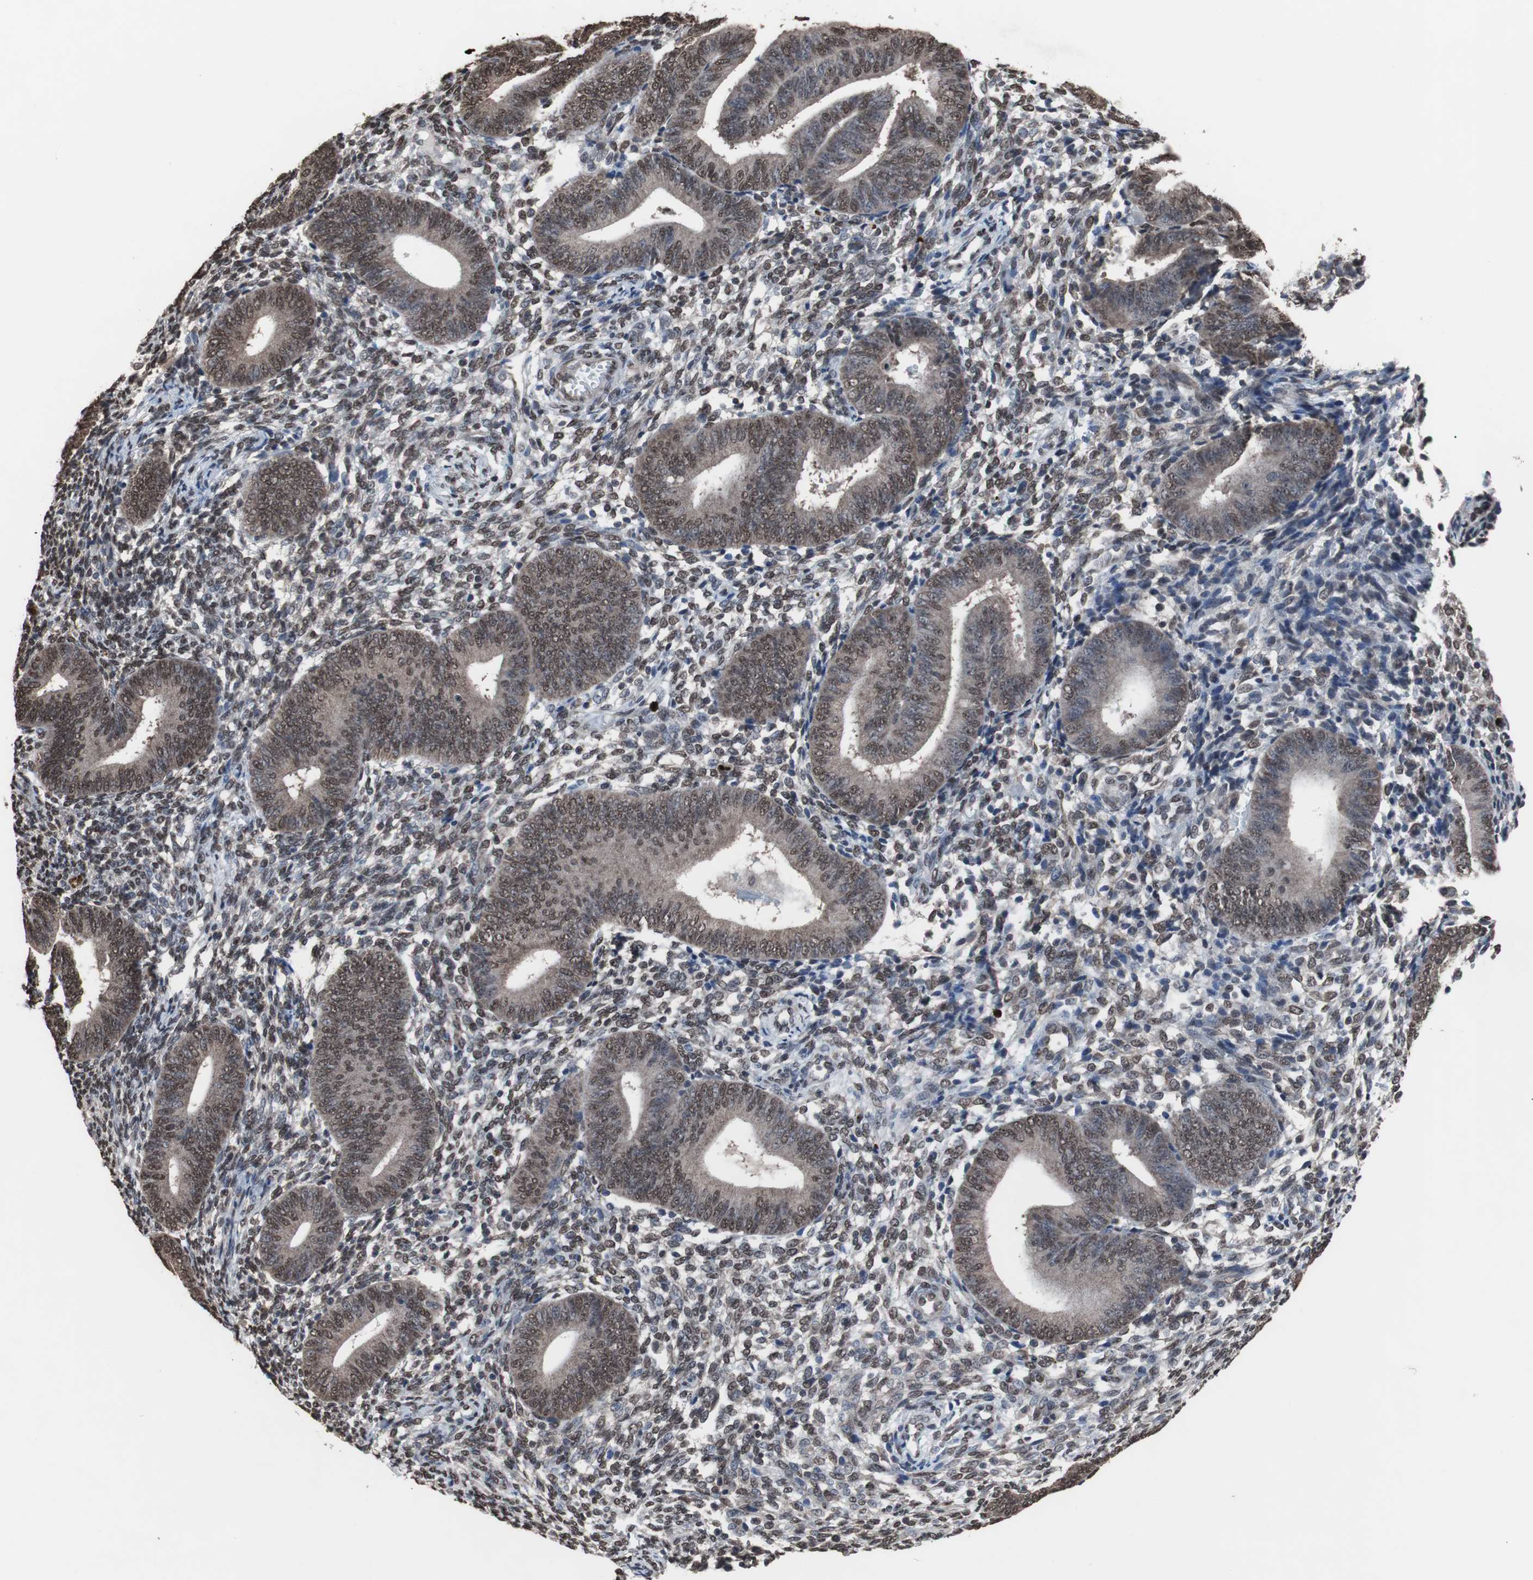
{"staining": {"intensity": "weak", "quantity": "25%-75%", "location": "nuclear"}, "tissue": "endometrium", "cell_type": "Cells in endometrial stroma", "image_type": "normal", "snomed": [{"axis": "morphology", "description": "Normal tissue, NOS"}, {"axis": "topography", "description": "Uterus"}, {"axis": "topography", "description": "Endometrium"}], "caption": "Weak nuclear protein positivity is seen in approximately 25%-75% of cells in endometrial stroma in endometrium. (brown staining indicates protein expression, while blue staining denotes nuclei).", "gene": "MED27", "patient": {"sex": "female", "age": 33}}